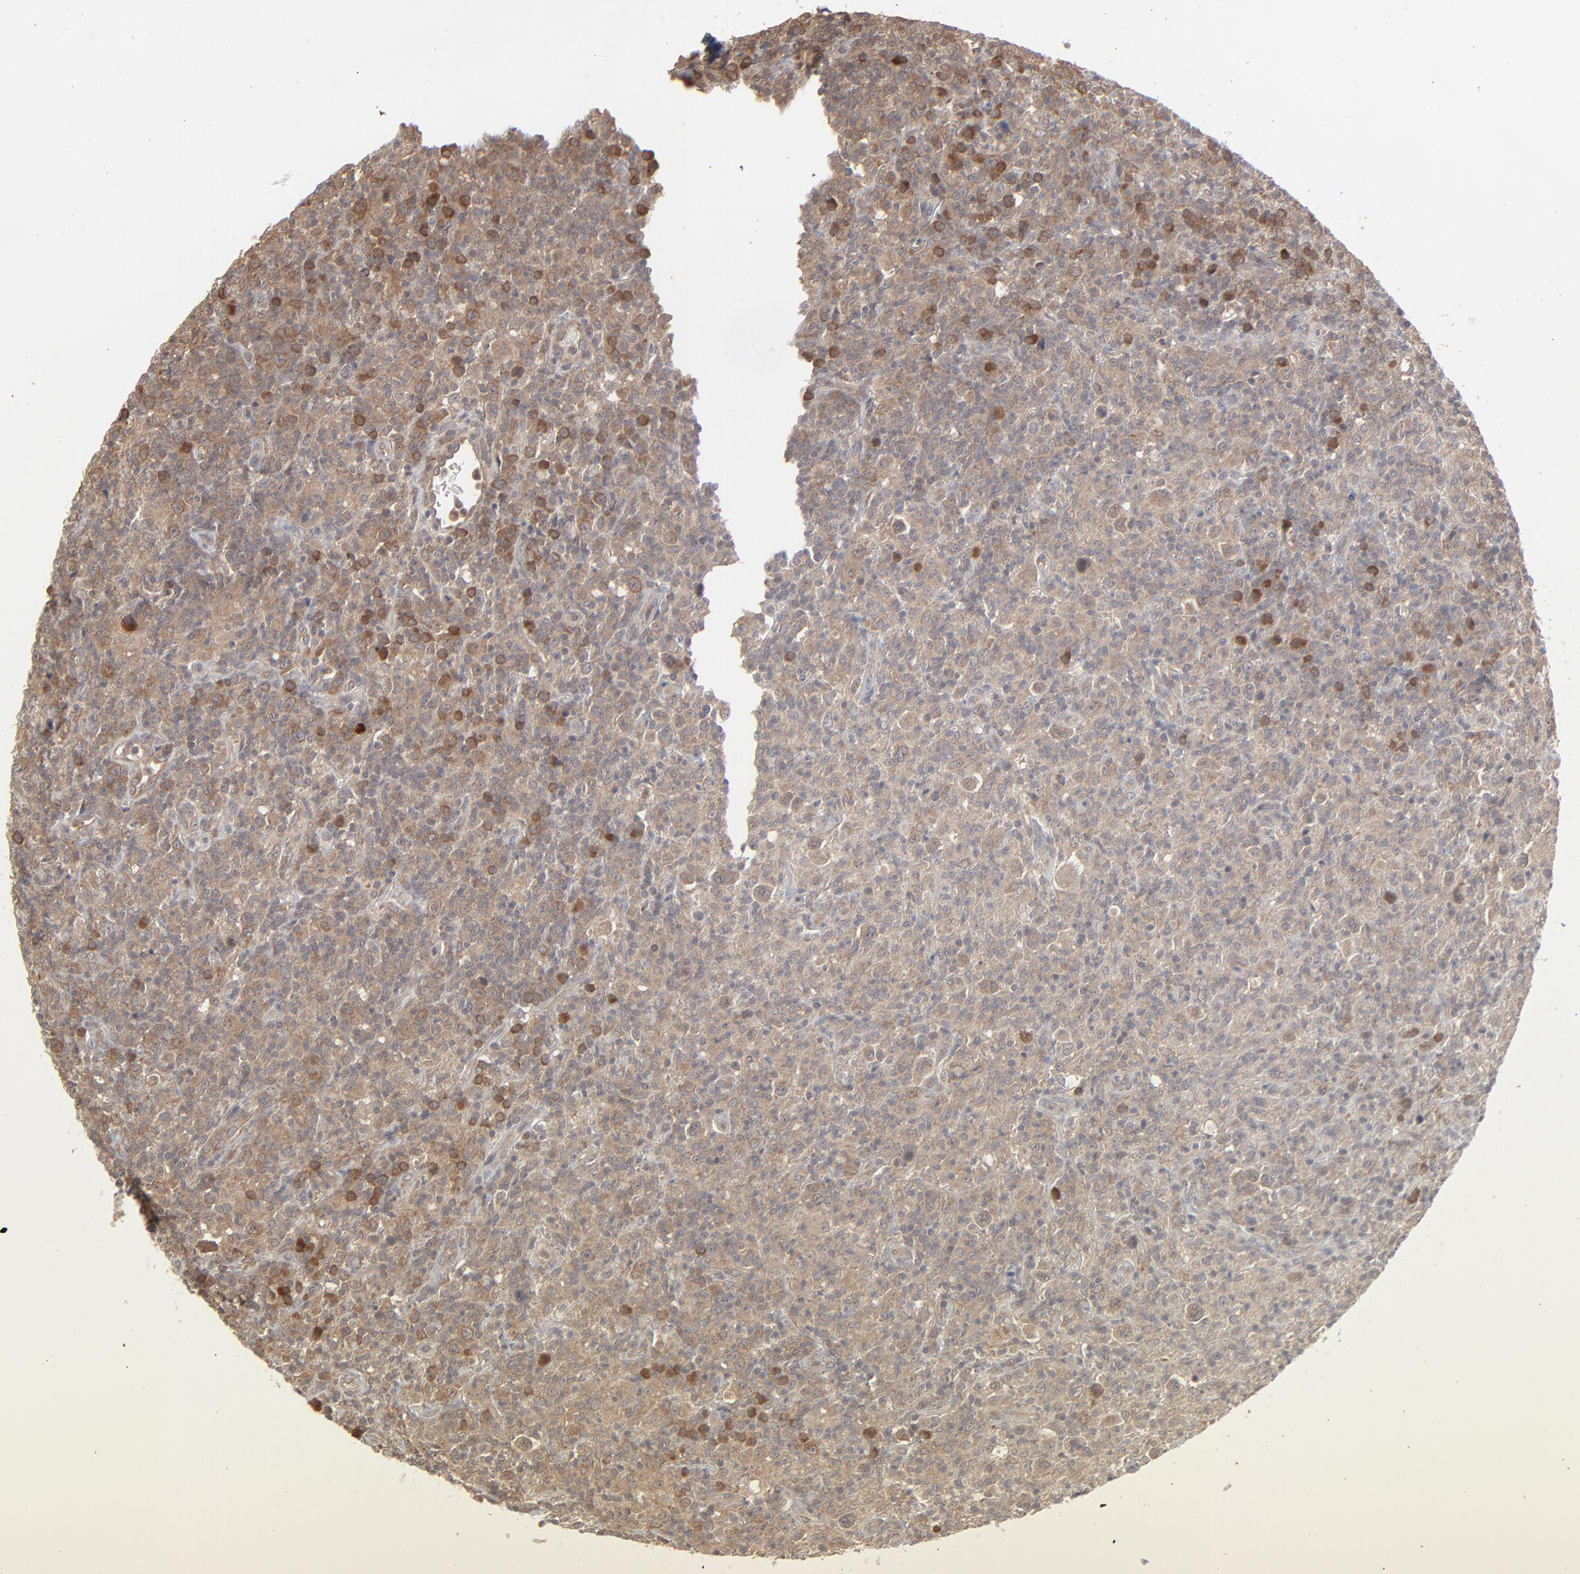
{"staining": {"intensity": "moderate", "quantity": ">75%", "location": "cytoplasmic/membranous"}, "tissue": "lymphoma", "cell_type": "Tumor cells", "image_type": "cancer", "snomed": [{"axis": "morphology", "description": "Hodgkin's disease, NOS"}, {"axis": "topography", "description": "Lymph node"}], "caption": "Tumor cells reveal moderate cytoplasmic/membranous expression in approximately >75% of cells in lymphoma.", "gene": "SCFD1", "patient": {"sex": "male", "age": 65}}